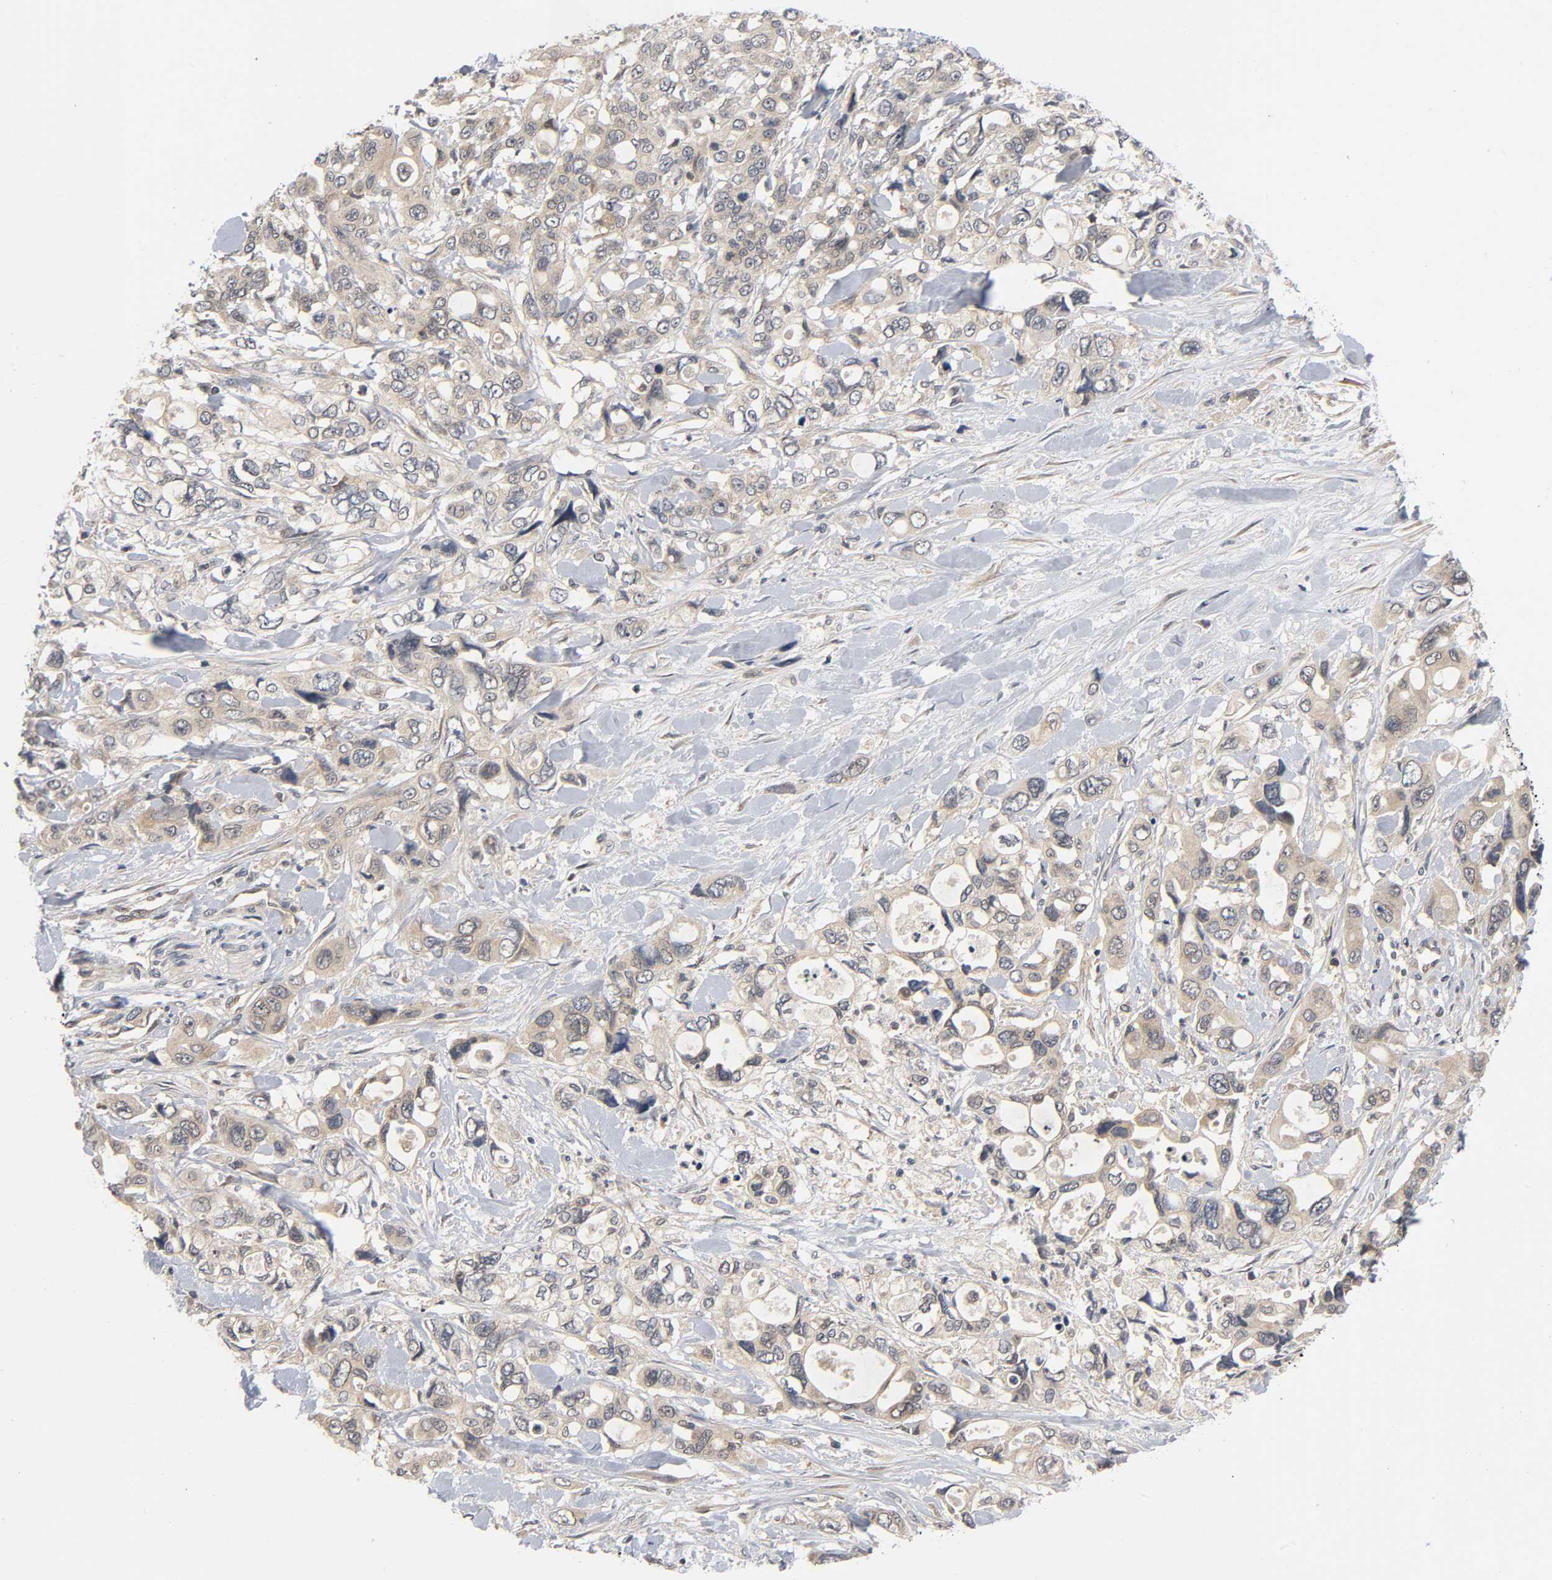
{"staining": {"intensity": "moderate", "quantity": ">75%", "location": "cytoplasmic/membranous"}, "tissue": "pancreatic cancer", "cell_type": "Tumor cells", "image_type": "cancer", "snomed": [{"axis": "morphology", "description": "Adenocarcinoma, NOS"}, {"axis": "topography", "description": "Pancreas"}], "caption": "Immunohistochemical staining of human pancreatic cancer (adenocarcinoma) exhibits moderate cytoplasmic/membranous protein staining in about >75% of tumor cells.", "gene": "MAPK8", "patient": {"sex": "male", "age": 46}}